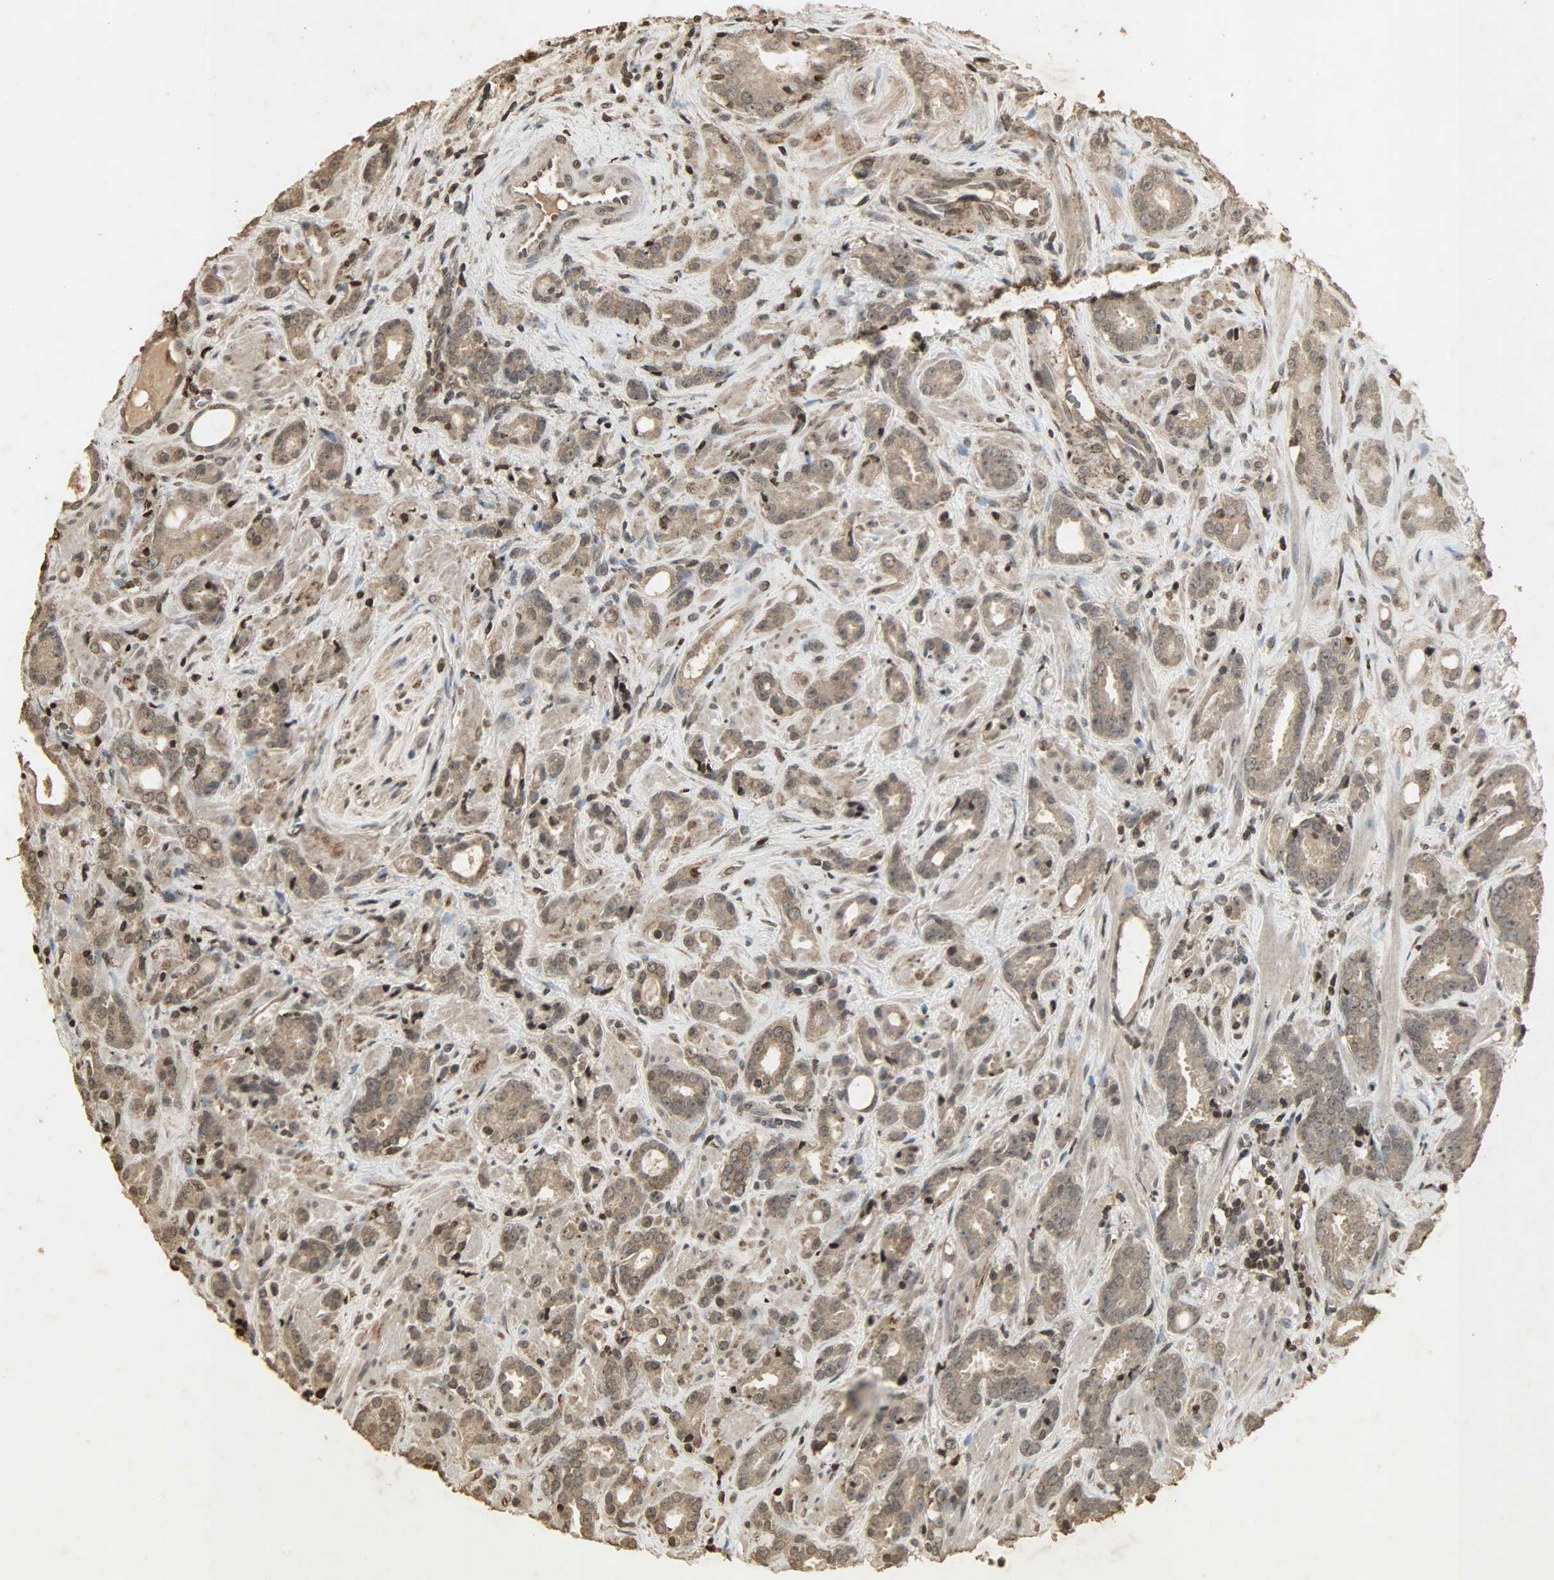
{"staining": {"intensity": "moderate", "quantity": ">75%", "location": "cytoplasmic/membranous,nuclear"}, "tissue": "prostate cancer", "cell_type": "Tumor cells", "image_type": "cancer", "snomed": [{"axis": "morphology", "description": "Adenocarcinoma, Low grade"}, {"axis": "topography", "description": "Prostate"}], "caption": "A brown stain labels moderate cytoplasmic/membranous and nuclear staining of a protein in human prostate cancer tumor cells. Using DAB (brown) and hematoxylin (blue) stains, captured at high magnification using brightfield microscopy.", "gene": "PPP3R1", "patient": {"sex": "male", "age": 57}}